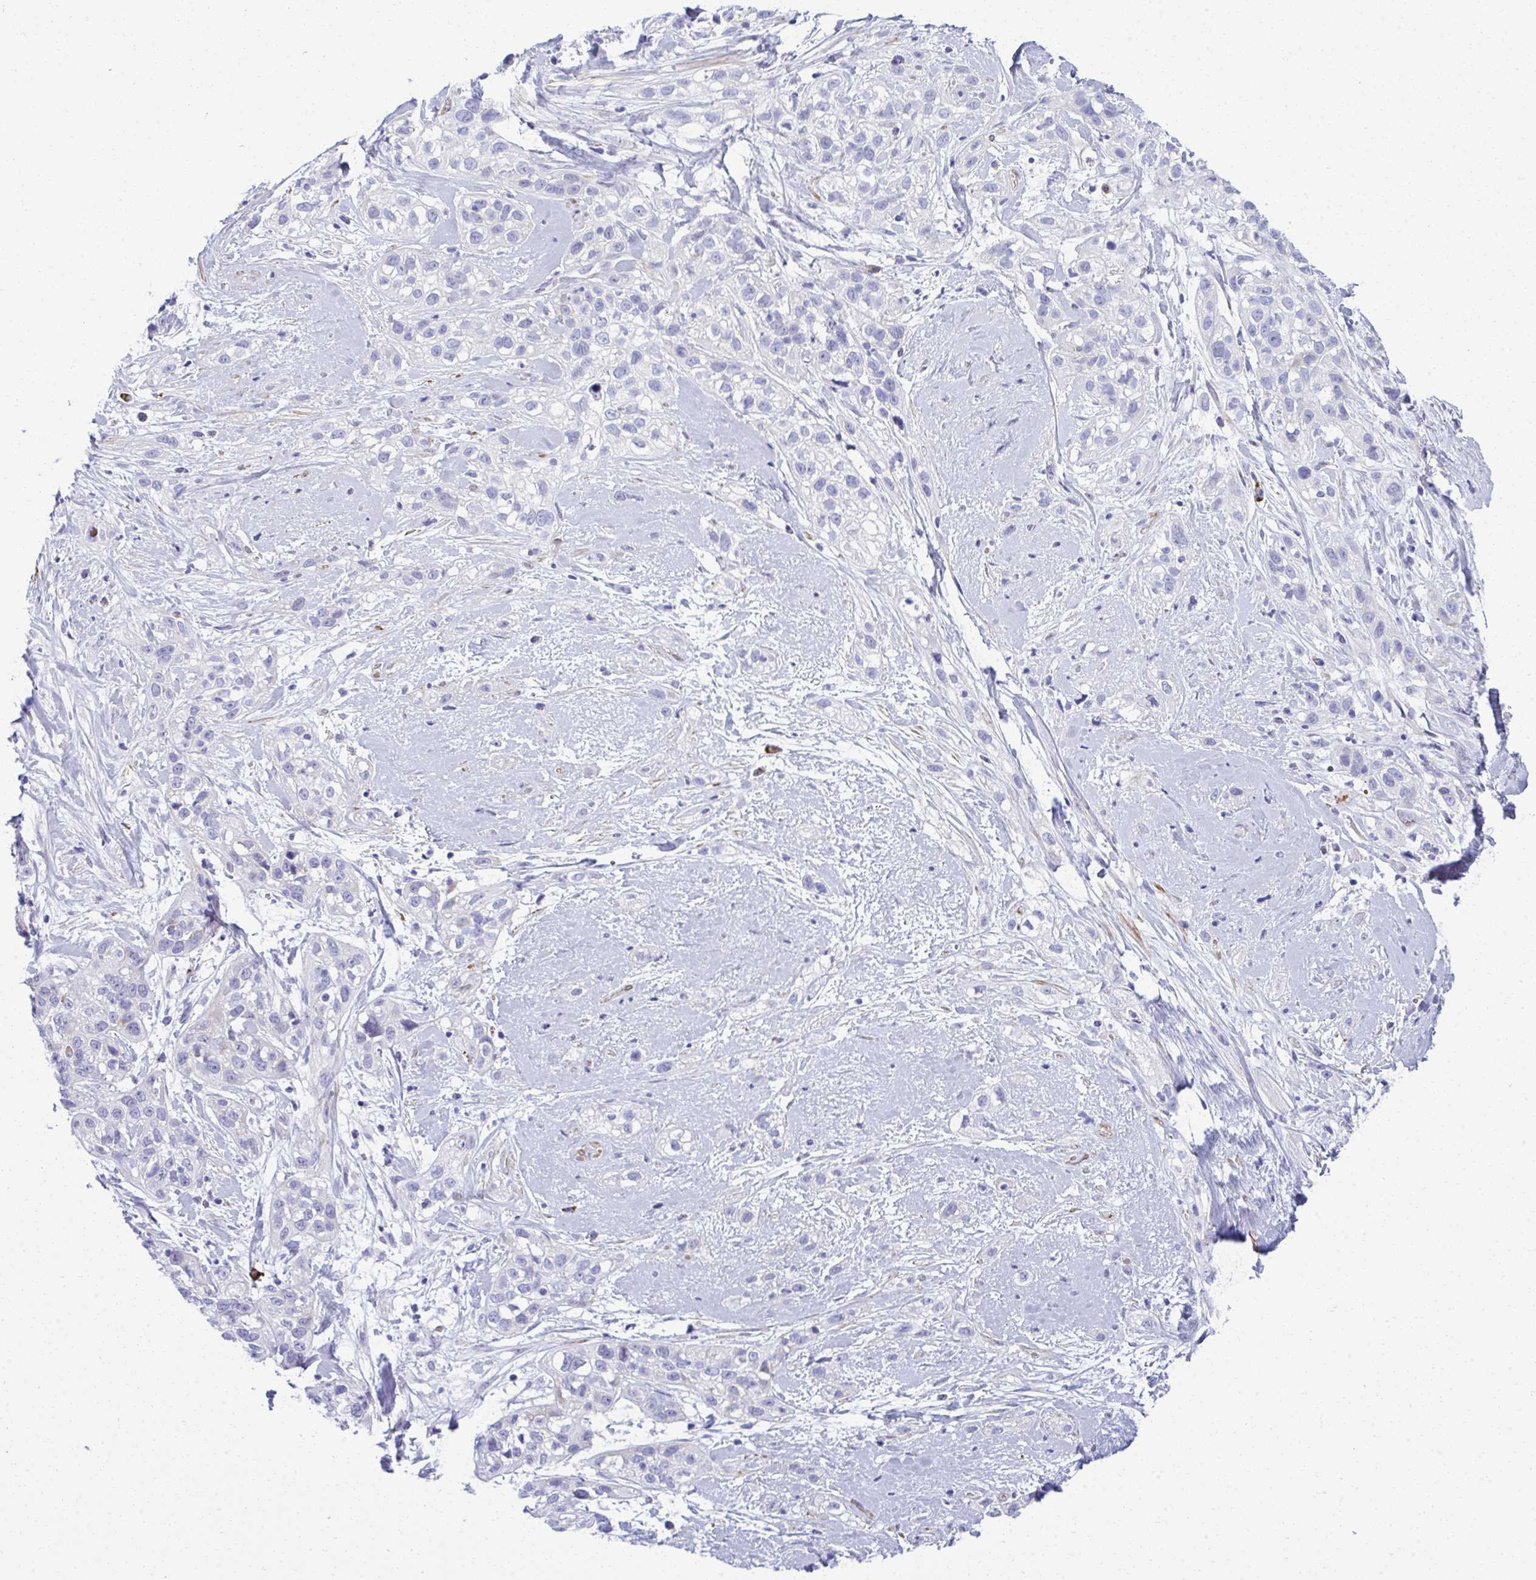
{"staining": {"intensity": "negative", "quantity": "none", "location": "none"}, "tissue": "skin cancer", "cell_type": "Tumor cells", "image_type": "cancer", "snomed": [{"axis": "morphology", "description": "Squamous cell carcinoma, NOS"}, {"axis": "topography", "description": "Skin"}], "caption": "Tumor cells show no significant positivity in squamous cell carcinoma (skin).", "gene": "PUS7L", "patient": {"sex": "male", "age": 82}}